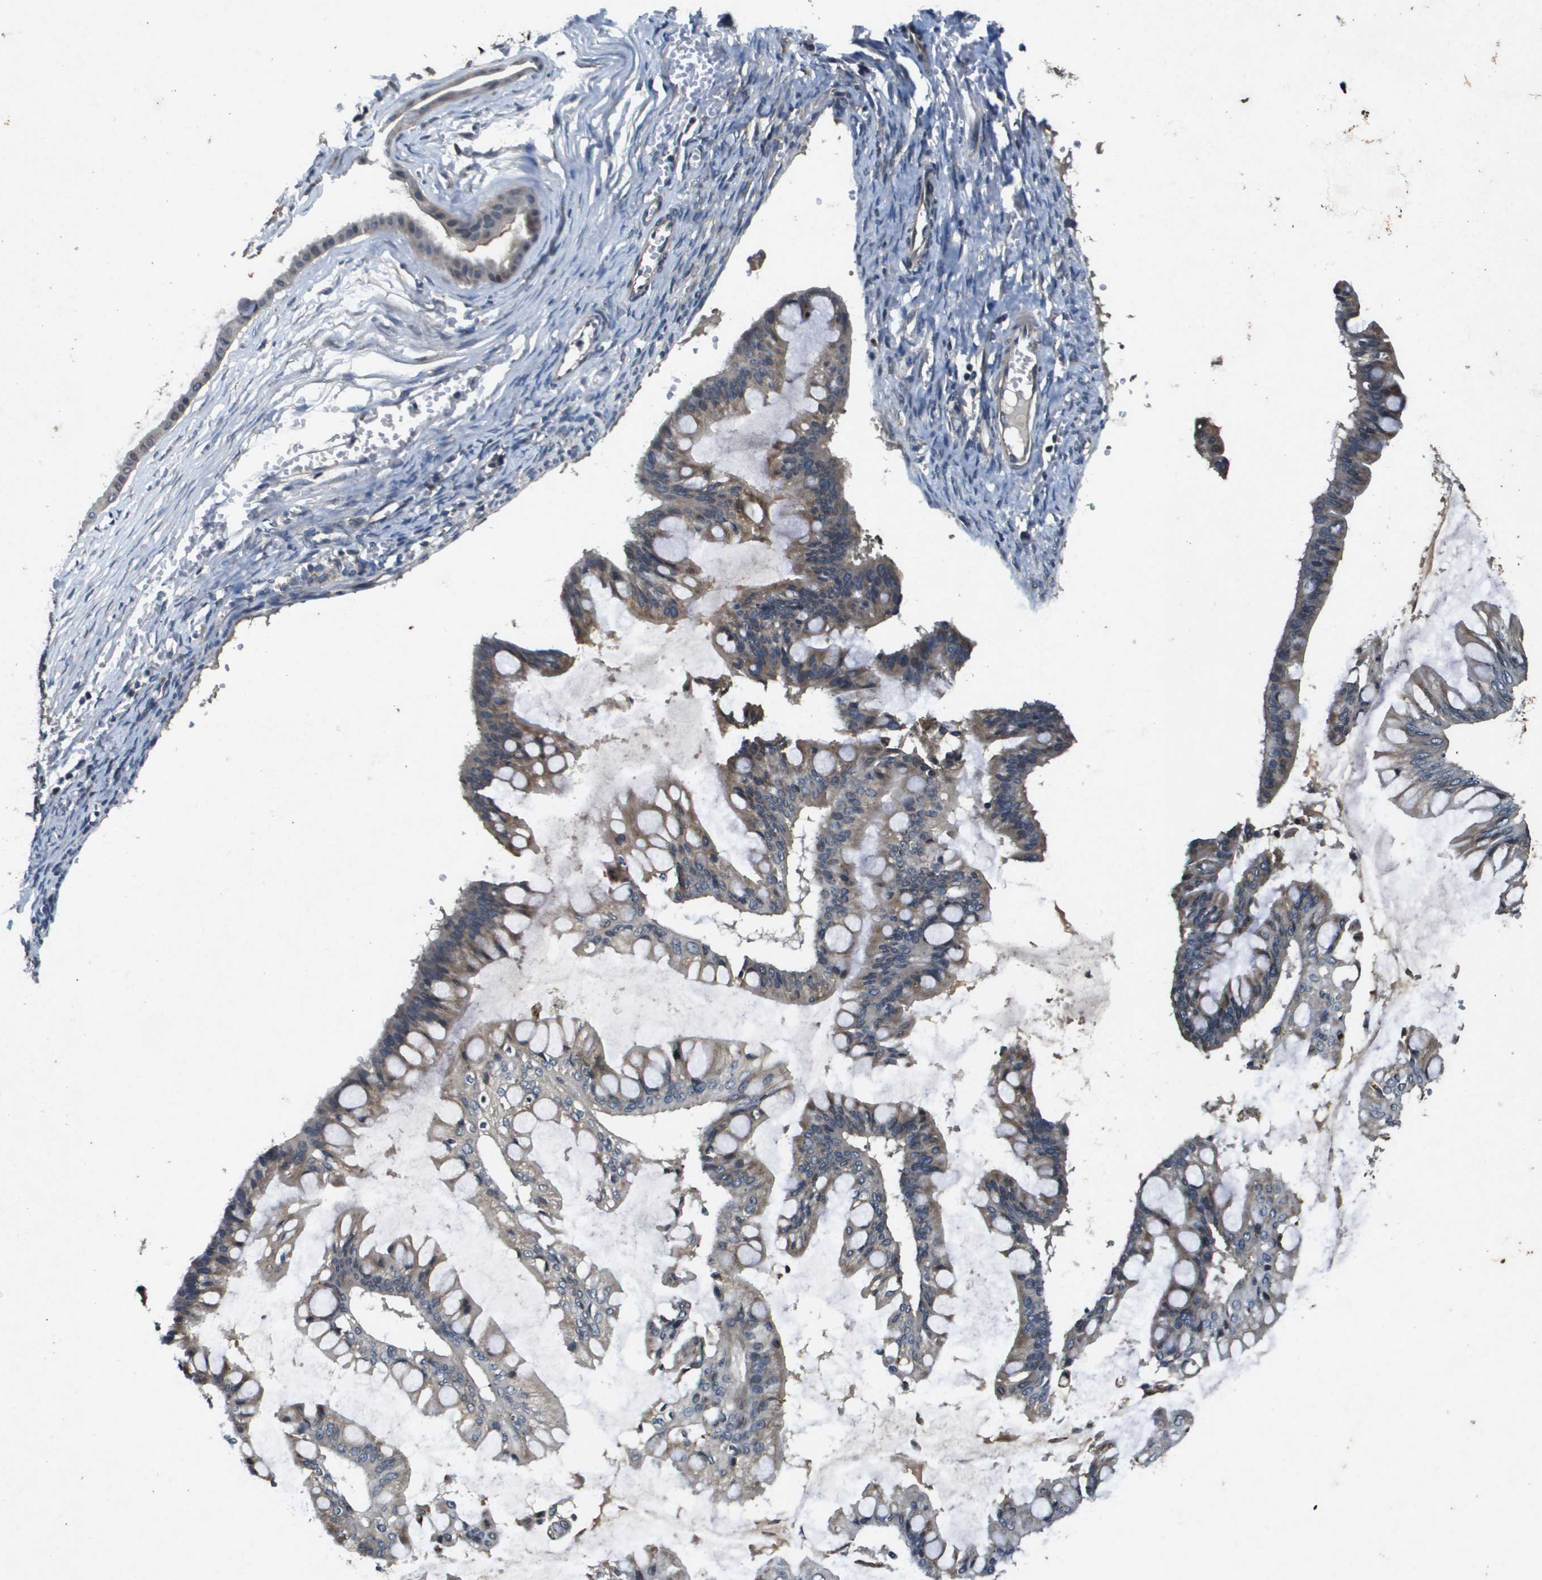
{"staining": {"intensity": "moderate", "quantity": ">75%", "location": "cytoplasmic/membranous"}, "tissue": "ovarian cancer", "cell_type": "Tumor cells", "image_type": "cancer", "snomed": [{"axis": "morphology", "description": "Cystadenocarcinoma, mucinous, NOS"}, {"axis": "topography", "description": "Ovary"}], "caption": "Ovarian cancer (mucinous cystadenocarcinoma) was stained to show a protein in brown. There is medium levels of moderate cytoplasmic/membranous positivity in about >75% of tumor cells.", "gene": "PGAP3", "patient": {"sex": "female", "age": 73}}